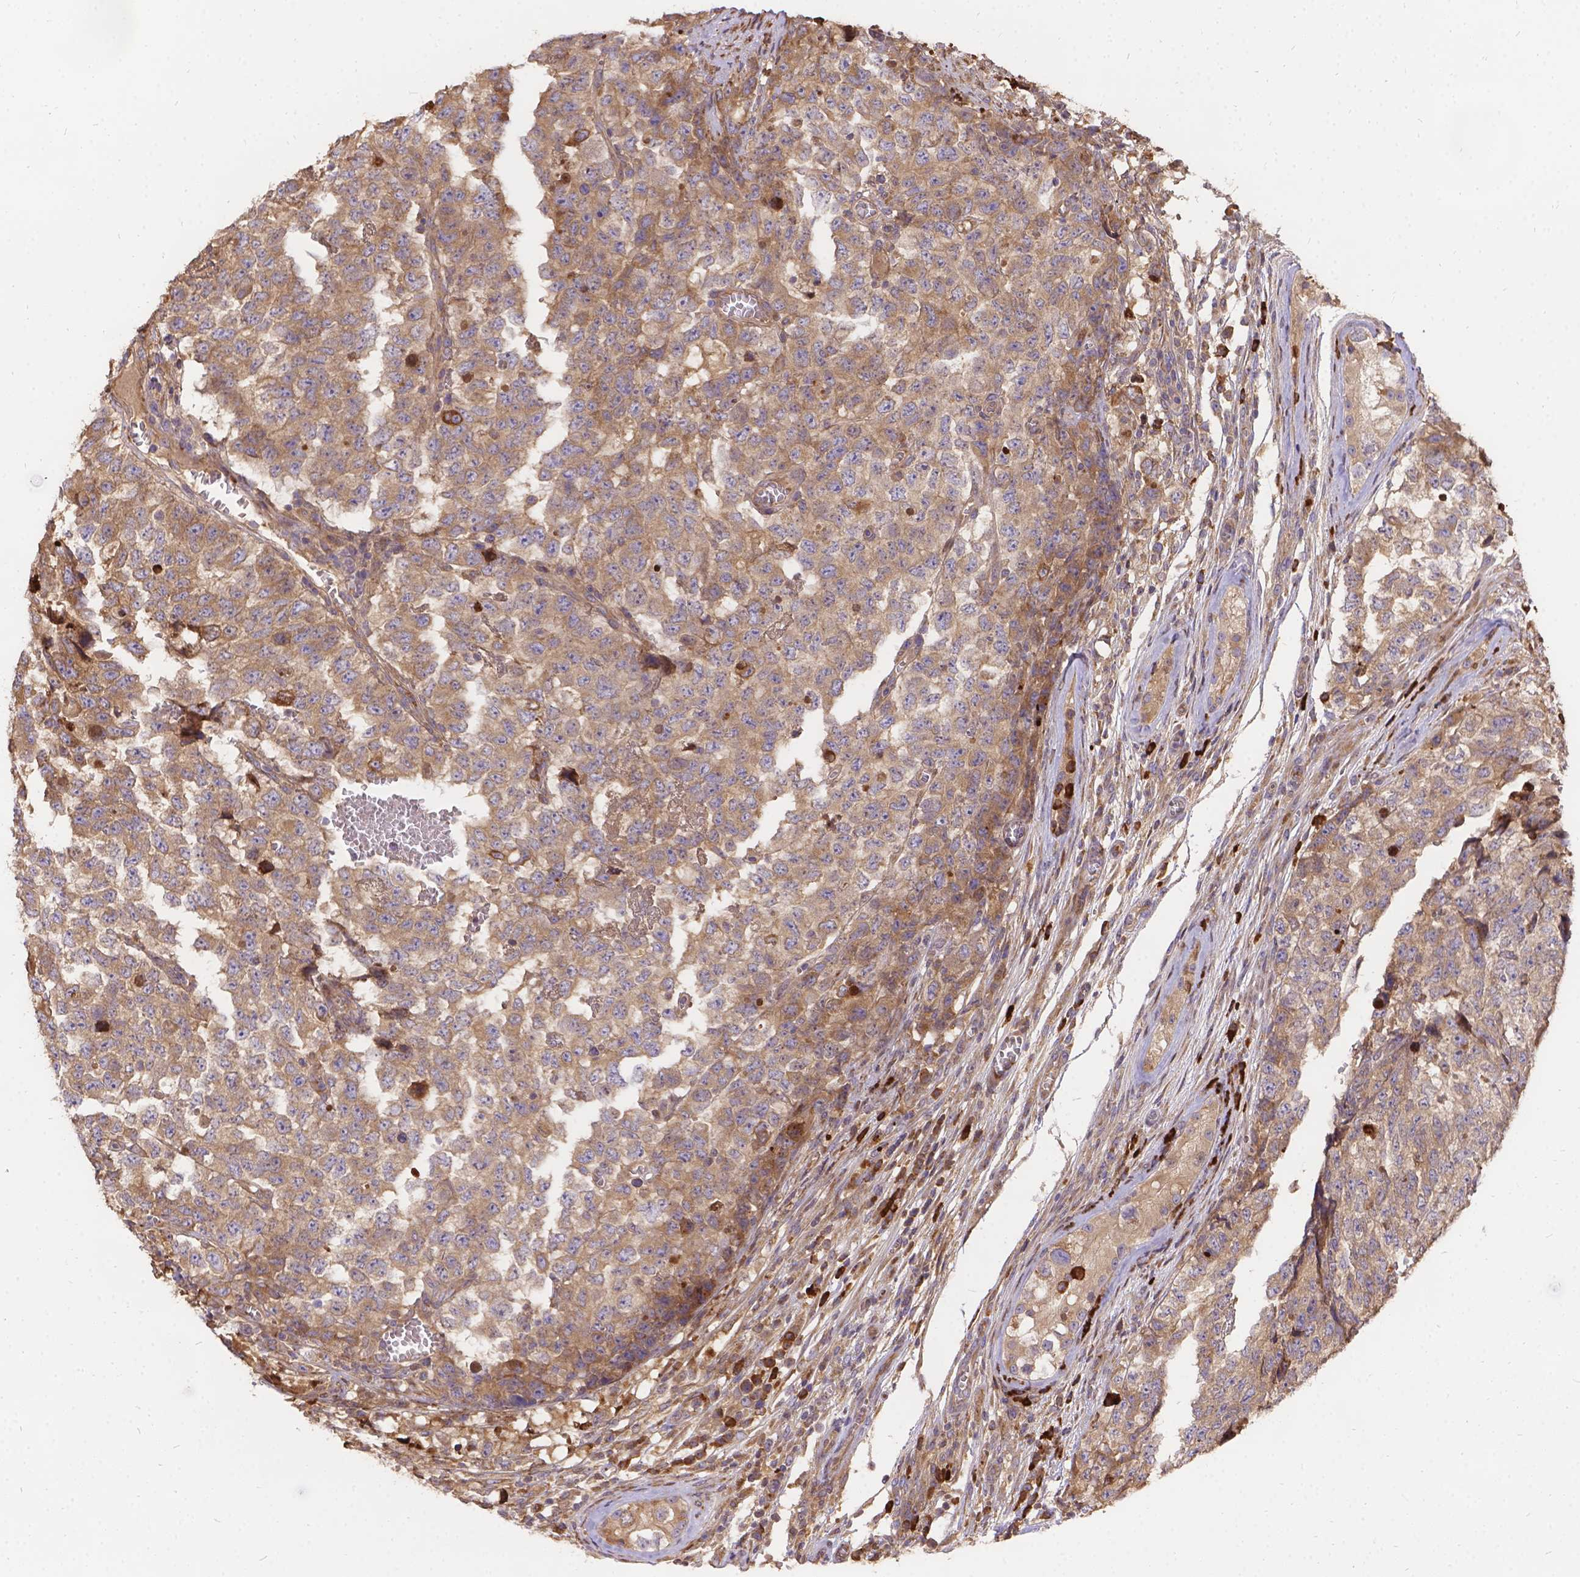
{"staining": {"intensity": "weak", "quantity": ">75%", "location": "cytoplasmic/membranous"}, "tissue": "testis cancer", "cell_type": "Tumor cells", "image_type": "cancer", "snomed": [{"axis": "morphology", "description": "Carcinoma, Embryonal, NOS"}, {"axis": "topography", "description": "Testis"}], "caption": "This photomicrograph demonstrates testis cancer (embryonal carcinoma) stained with immunohistochemistry (IHC) to label a protein in brown. The cytoplasmic/membranous of tumor cells show weak positivity for the protein. Nuclei are counter-stained blue.", "gene": "DENND6A", "patient": {"sex": "male", "age": 23}}